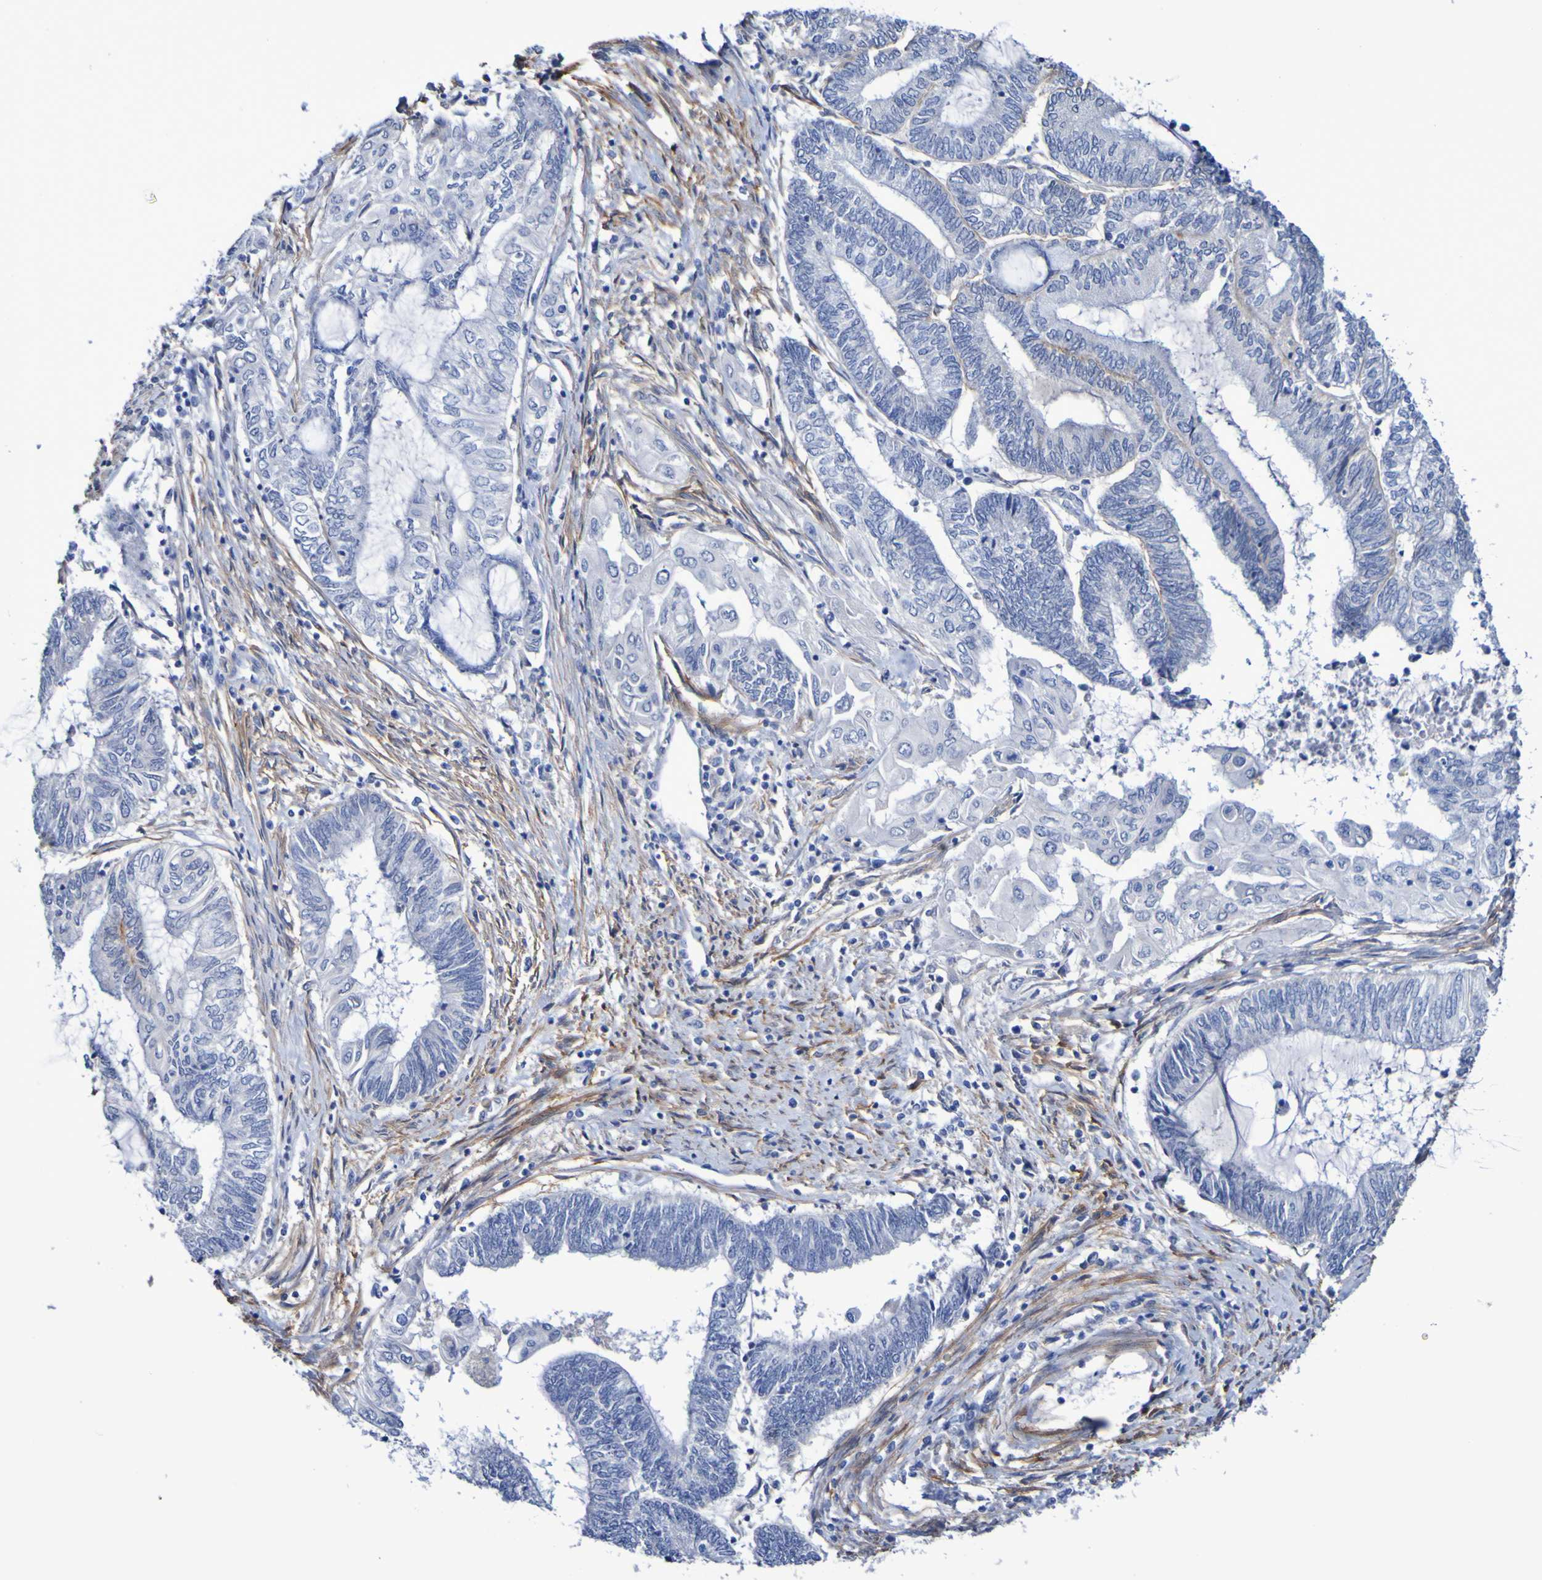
{"staining": {"intensity": "negative", "quantity": "none", "location": "none"}, "tissue": "endometrial cancer", "cell_type": "Tumor cells", "image_type": "cancer", "snomed": [{"axis": "morphology", "description": "Adenocarcinoma, NOS"}, {"axis": "topography", "description": "Uterus"}, {"axis": "topography", "description": "Endometrium"}], "caption": "Human endometrial cancer stained for a protein using immunohistochemistry reveals no positivity in tumor cells.", "gene": "SGCB", "patient": {"sex": "female", "age": 70}}